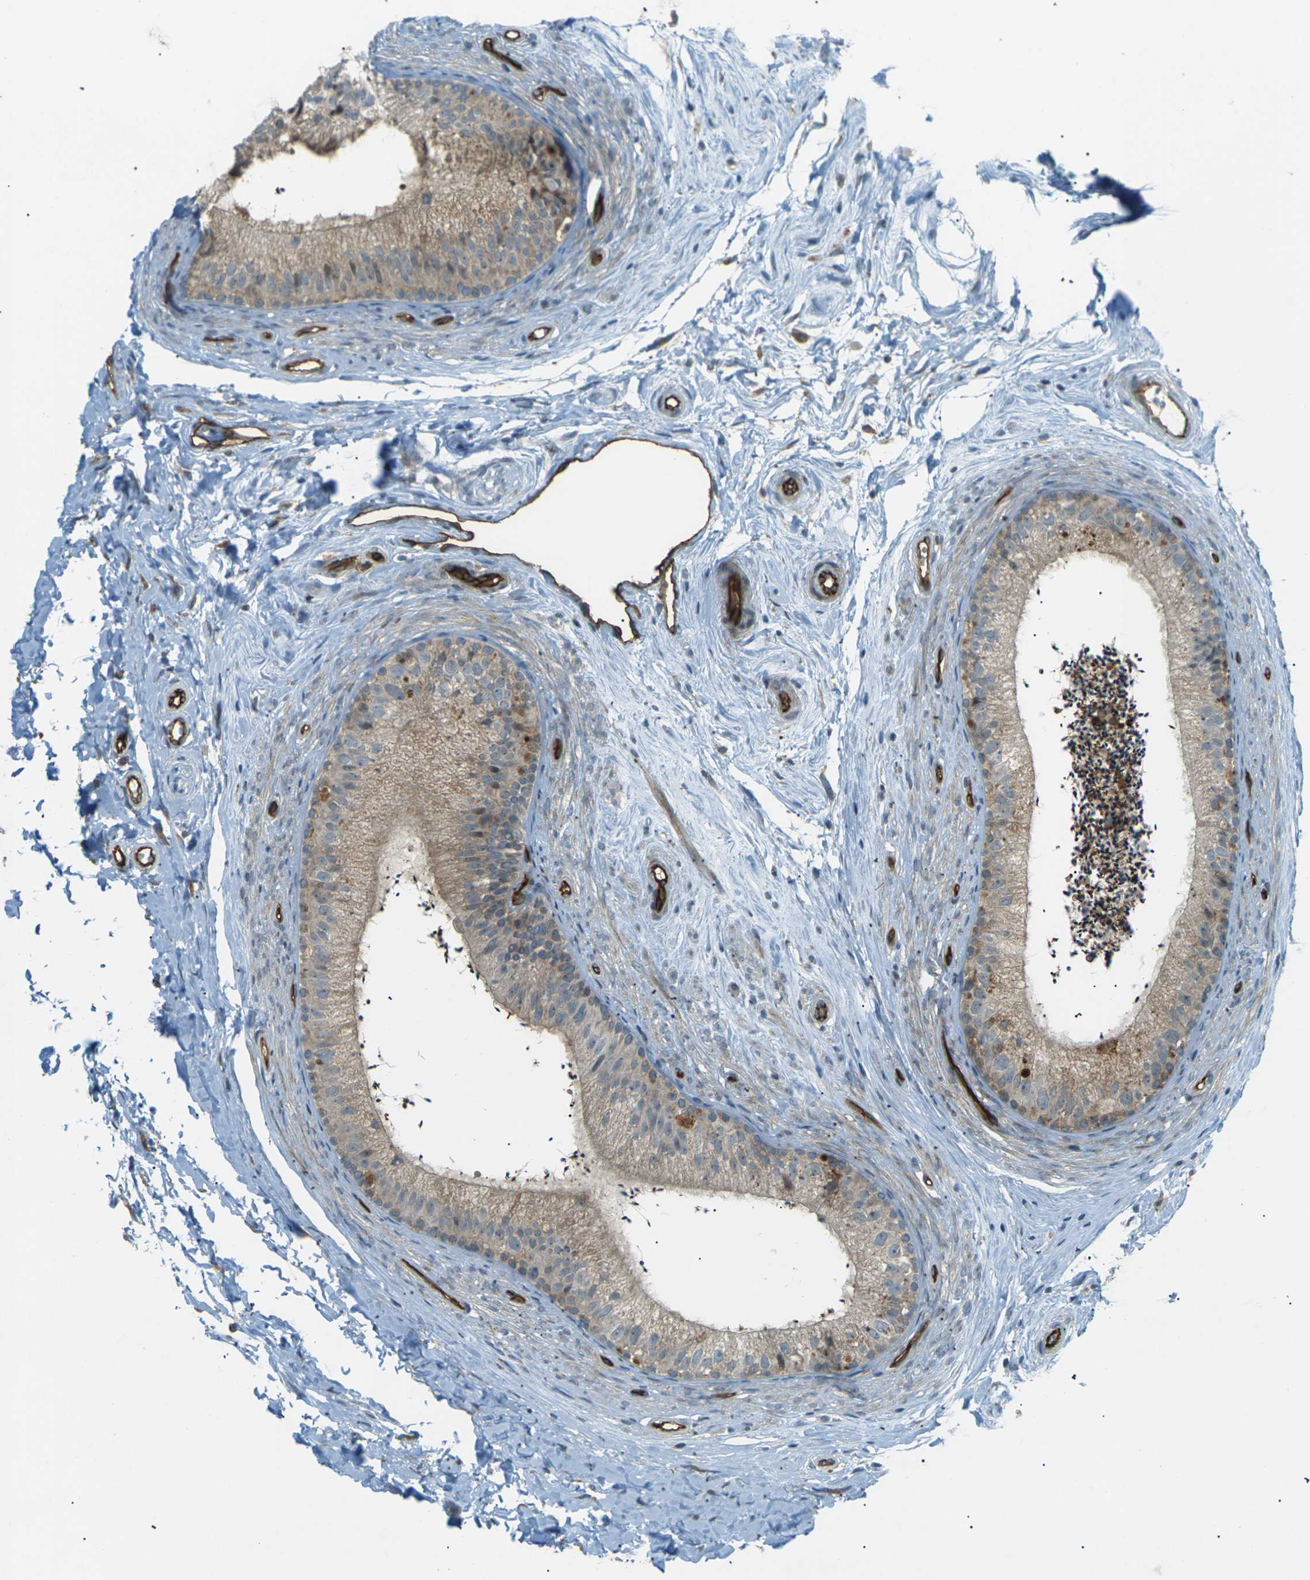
{"staining": {"intensity": "moderate", "quantity": ">75%", "location": "cytoplasmic/membranous"}, "tissue": "epididymis", "cell_type": "Glandular cells", "image_type": "normal", "snomed": [{"axis": "morphology", "description": "Normal tissue, NOS"}, {"axis": "topography", "description": "Epididymis"}], "caption": "About >75% of glandular cells in unremarkable human epididymis exhibit moderate cytoplasmic/membranous protein staining as visualized by brown immunohistochemical staining.", "gene": "S1PR1", "patient": {"sex": "male", "age": 56}}